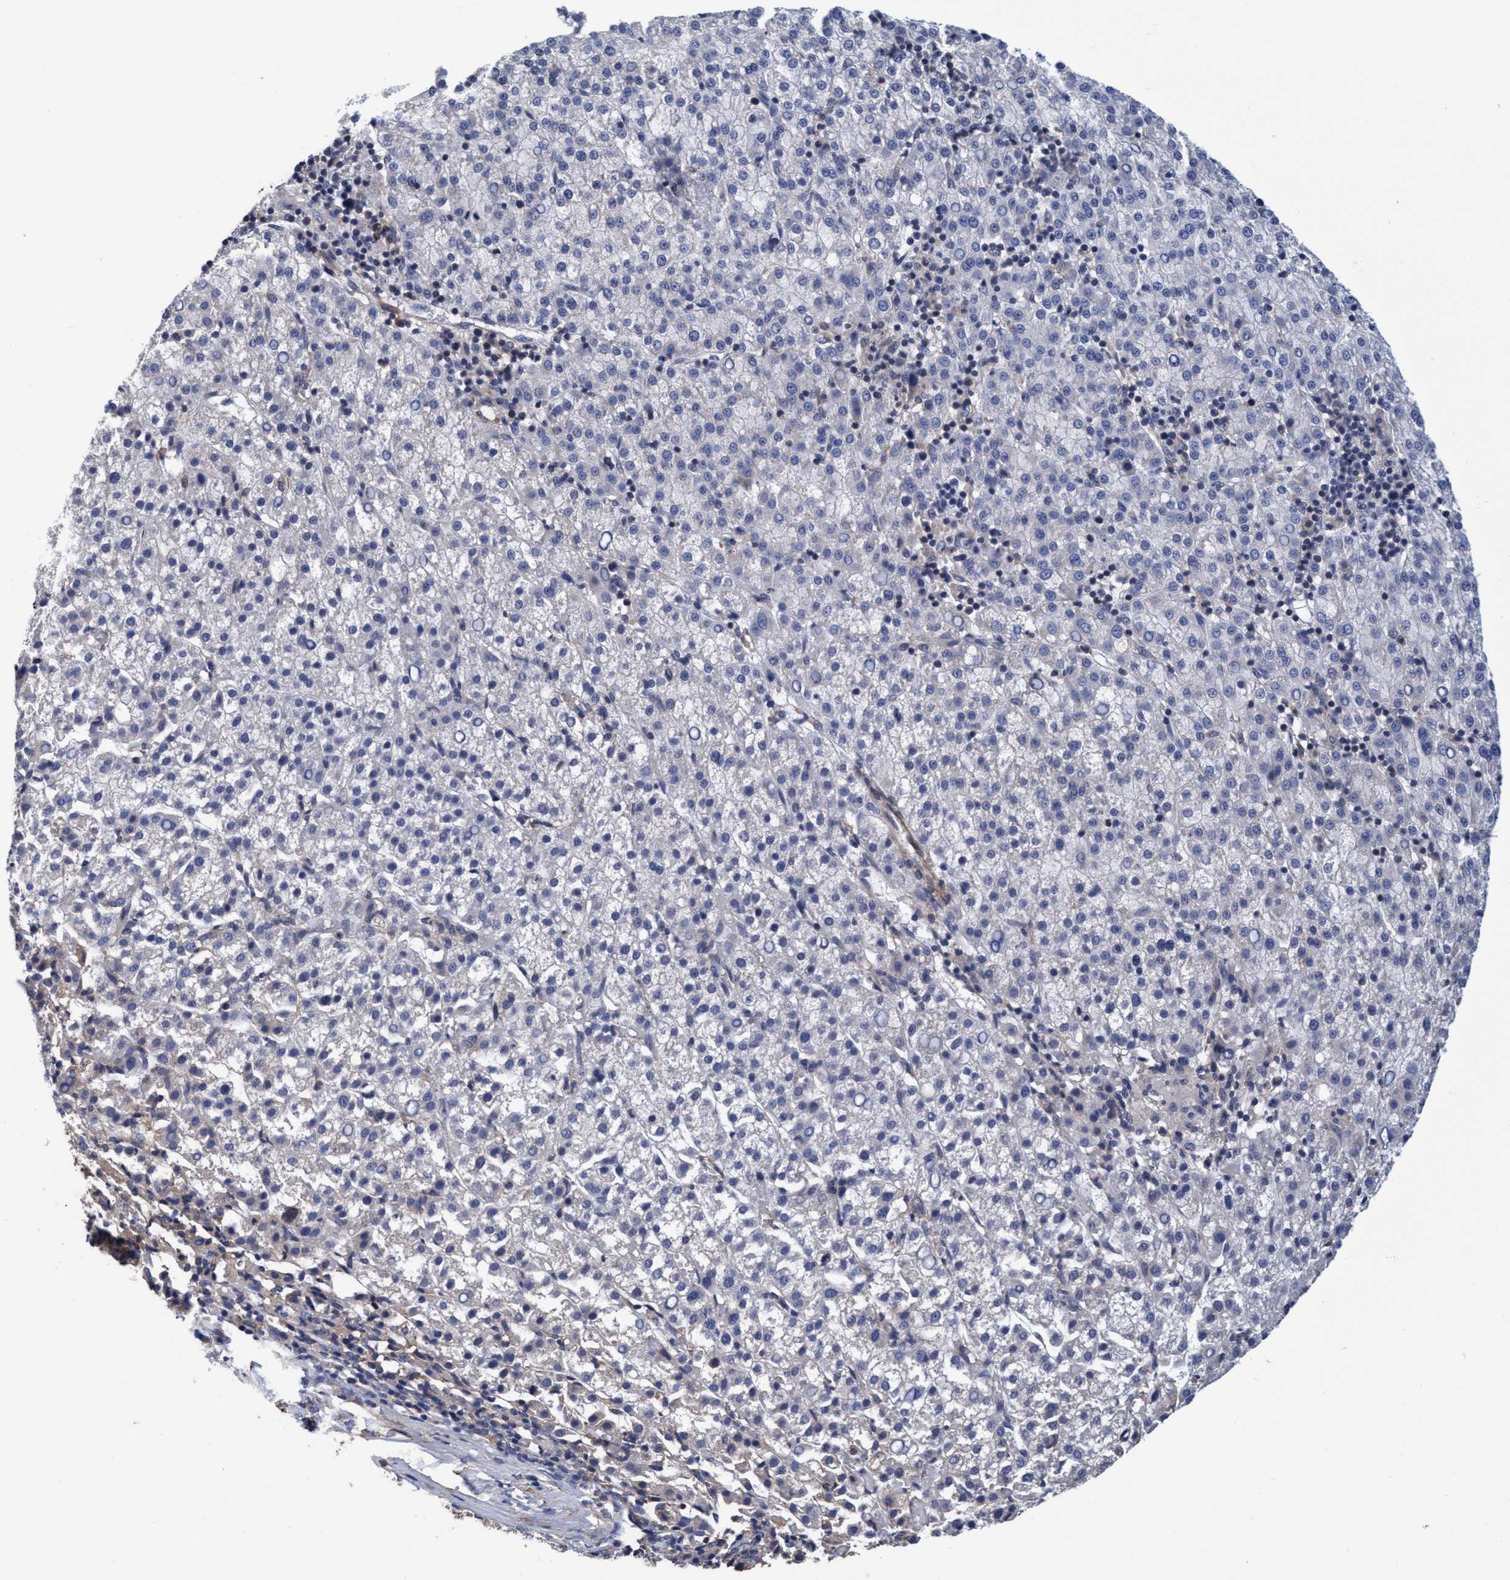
{"staining": {"intensity": "negative", "quantity": "none", "location": "none"}, "tissue": "liver cancer", "cell_type": "Tumor cells", "image_type": "cancer", "snomed": [{"axis": "morphology", "description": "Carcinoma, Hepatocellular, NOS"}, {"axis": "topography", "description": "Liver"}], "caption": "IHC histopathology image of neoplastic tissue: liver cancer stained with DAB reveals no significant protein positivity in tumor cells. (DAB immunohistochemistry visualized using brightfield microscopy, high magnification).", "gene": "CALCOCO2", "patient": {"sex": "female", "age": 58}}